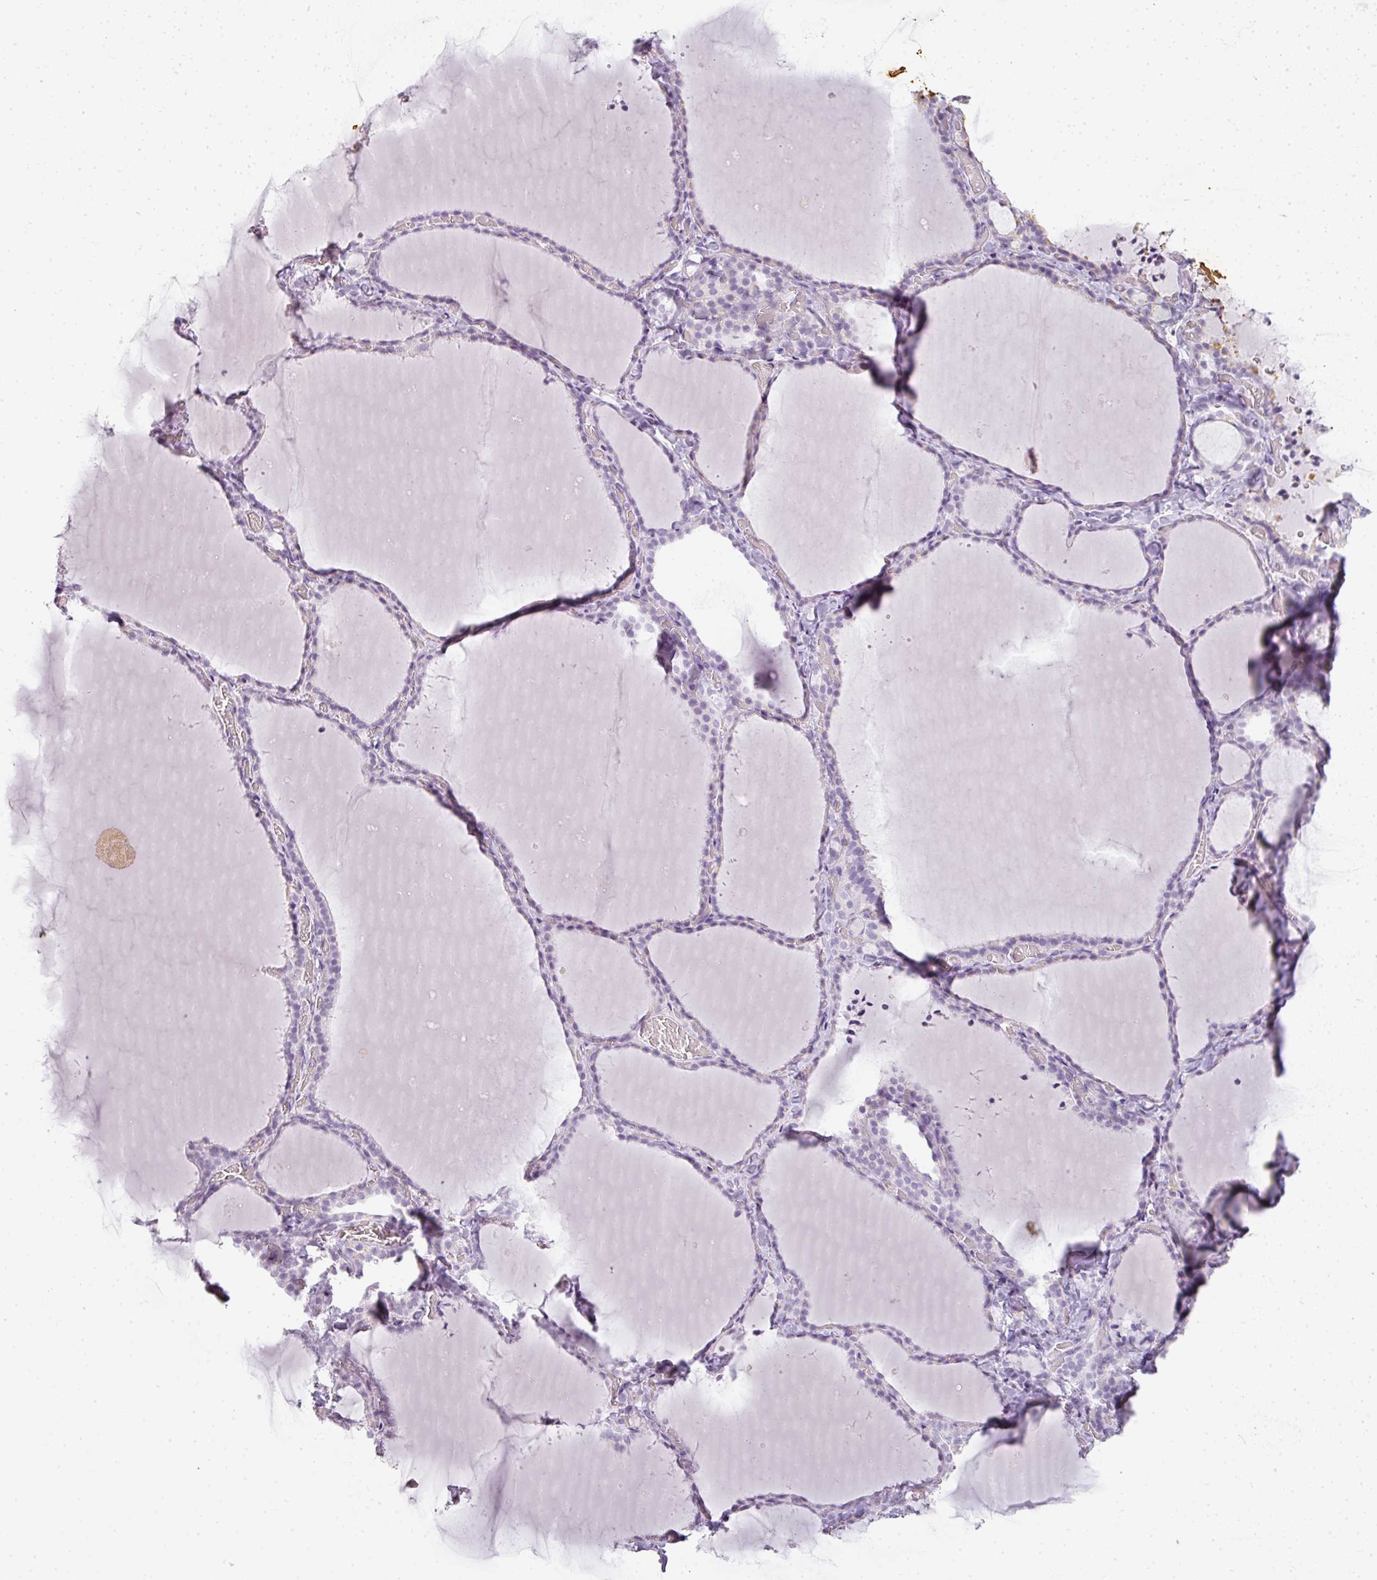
{"staining": {"intensity": "negative", "quantity": "none", "location": "none"}, "tissue": "thyroid gland", "cell_type": "Glandular cells", "image_type": "normal", "snomed": [{"axis": "morphology", "description": "Normal tissue, NOS"}, {"axis": "topography", "description": "Thyroid gland"}], "caption": "Immunohistochemistry (IHC) photomicrograph of unremarkable thyroid gland stained for a protein (brown), which exhibits no positivity in glandular cells. (DAB immunohistochemistry, high magnification).", "gene": "RBMY1A1", "patient": {"sex": "female", "age": 22}}